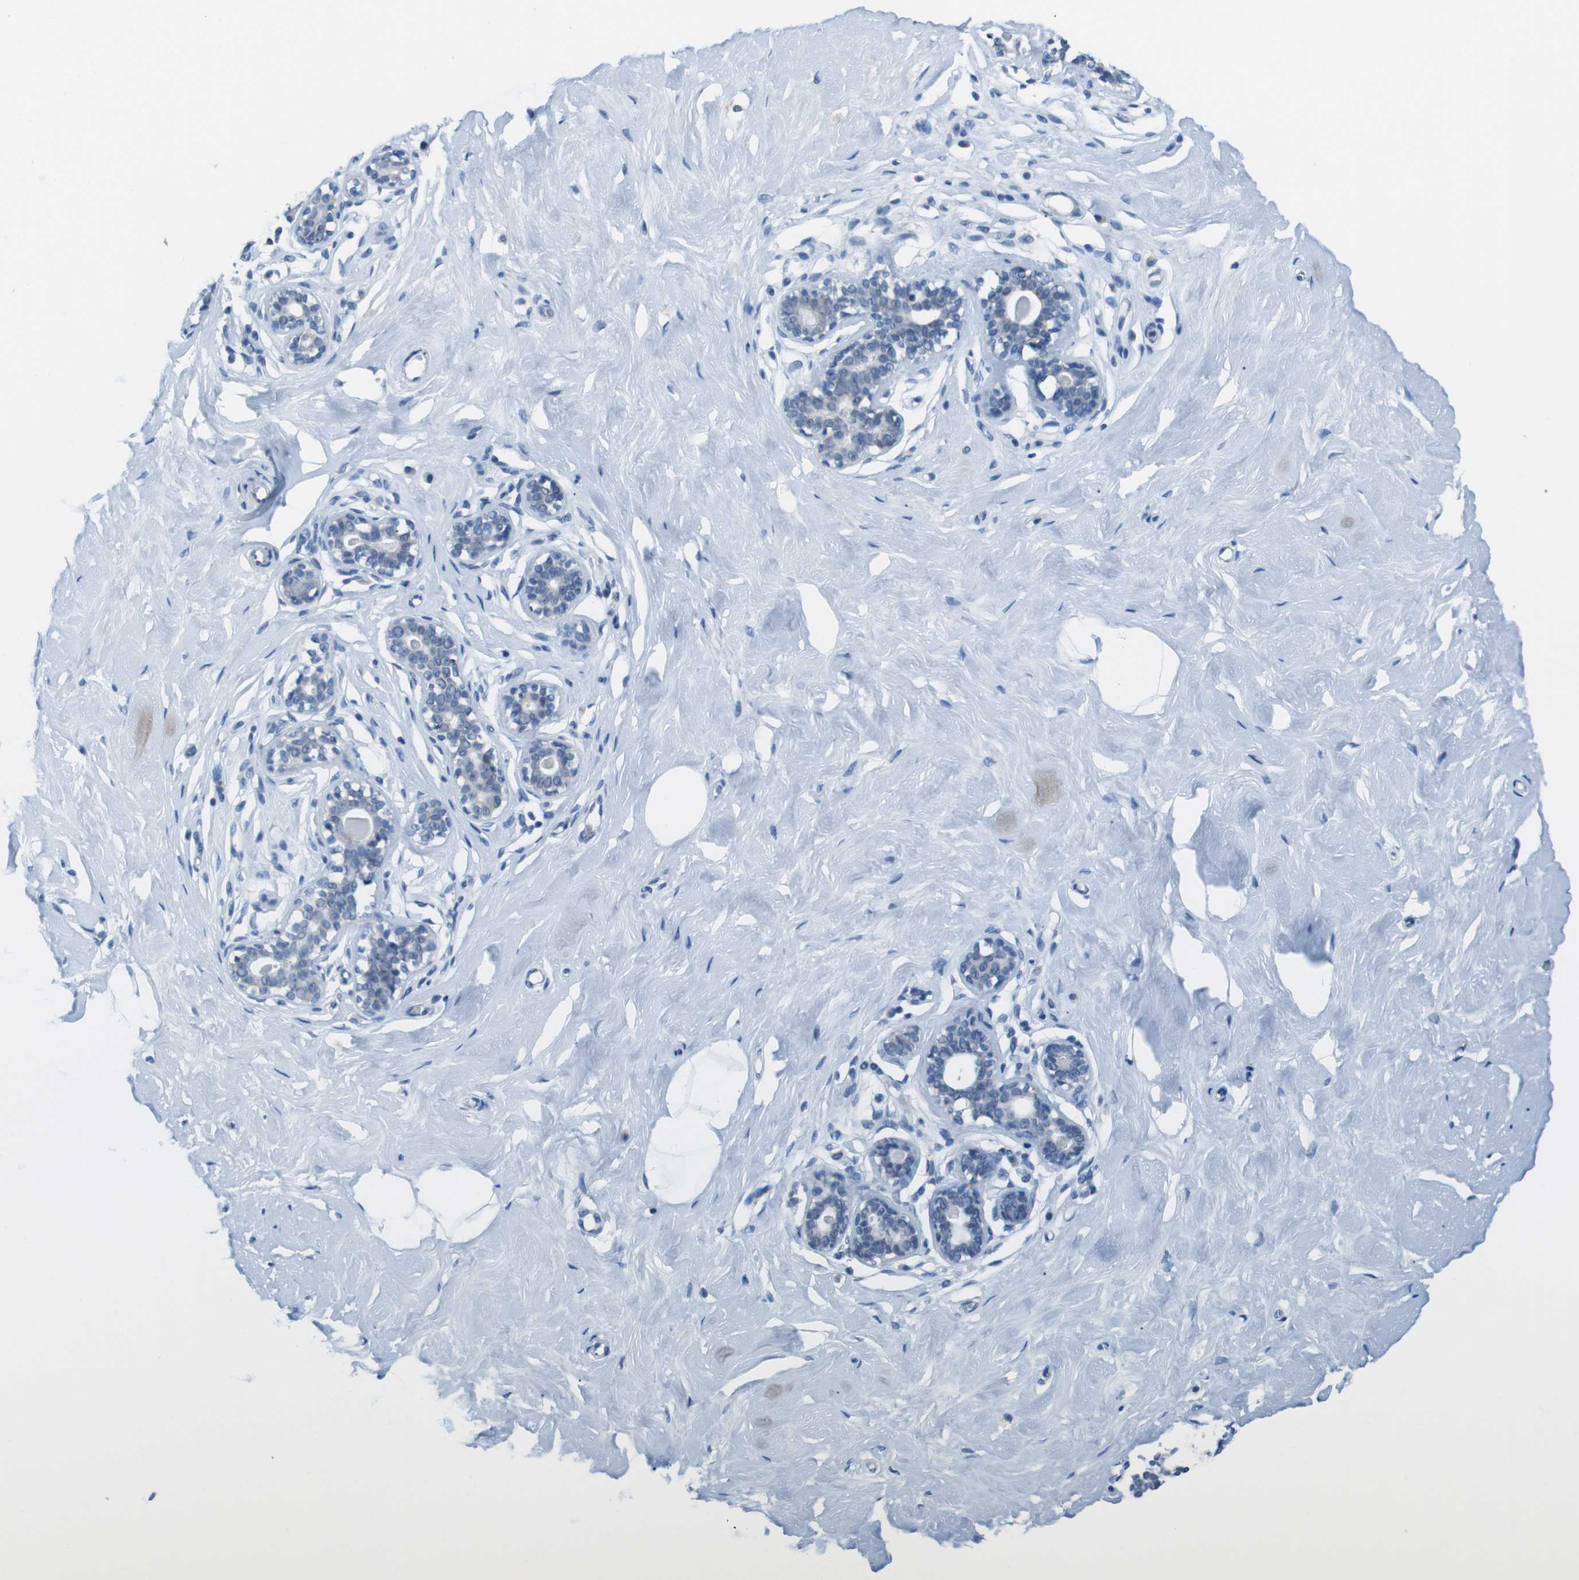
{"staining": {"intensity": "negative", "quantity": "none", "location": "none"}, "tissue": "breast", "cell_type": "Adipocytes", "image_type": "normal", "snomed": [{"axis": "morphology", "description": "Normal tissue, NOS"}, {"axis": "topography", "description": "Breast"}], "caption": "High magnification brightfield microscopy of unremarkable breast stained with DAB (brown) and counterstained with hematoxylin (blue): adipocytes show no significant expression. Nuclei are stained in blue.", "gene": "NANOS2", "patient": {"sex": "female", "age": 23}}